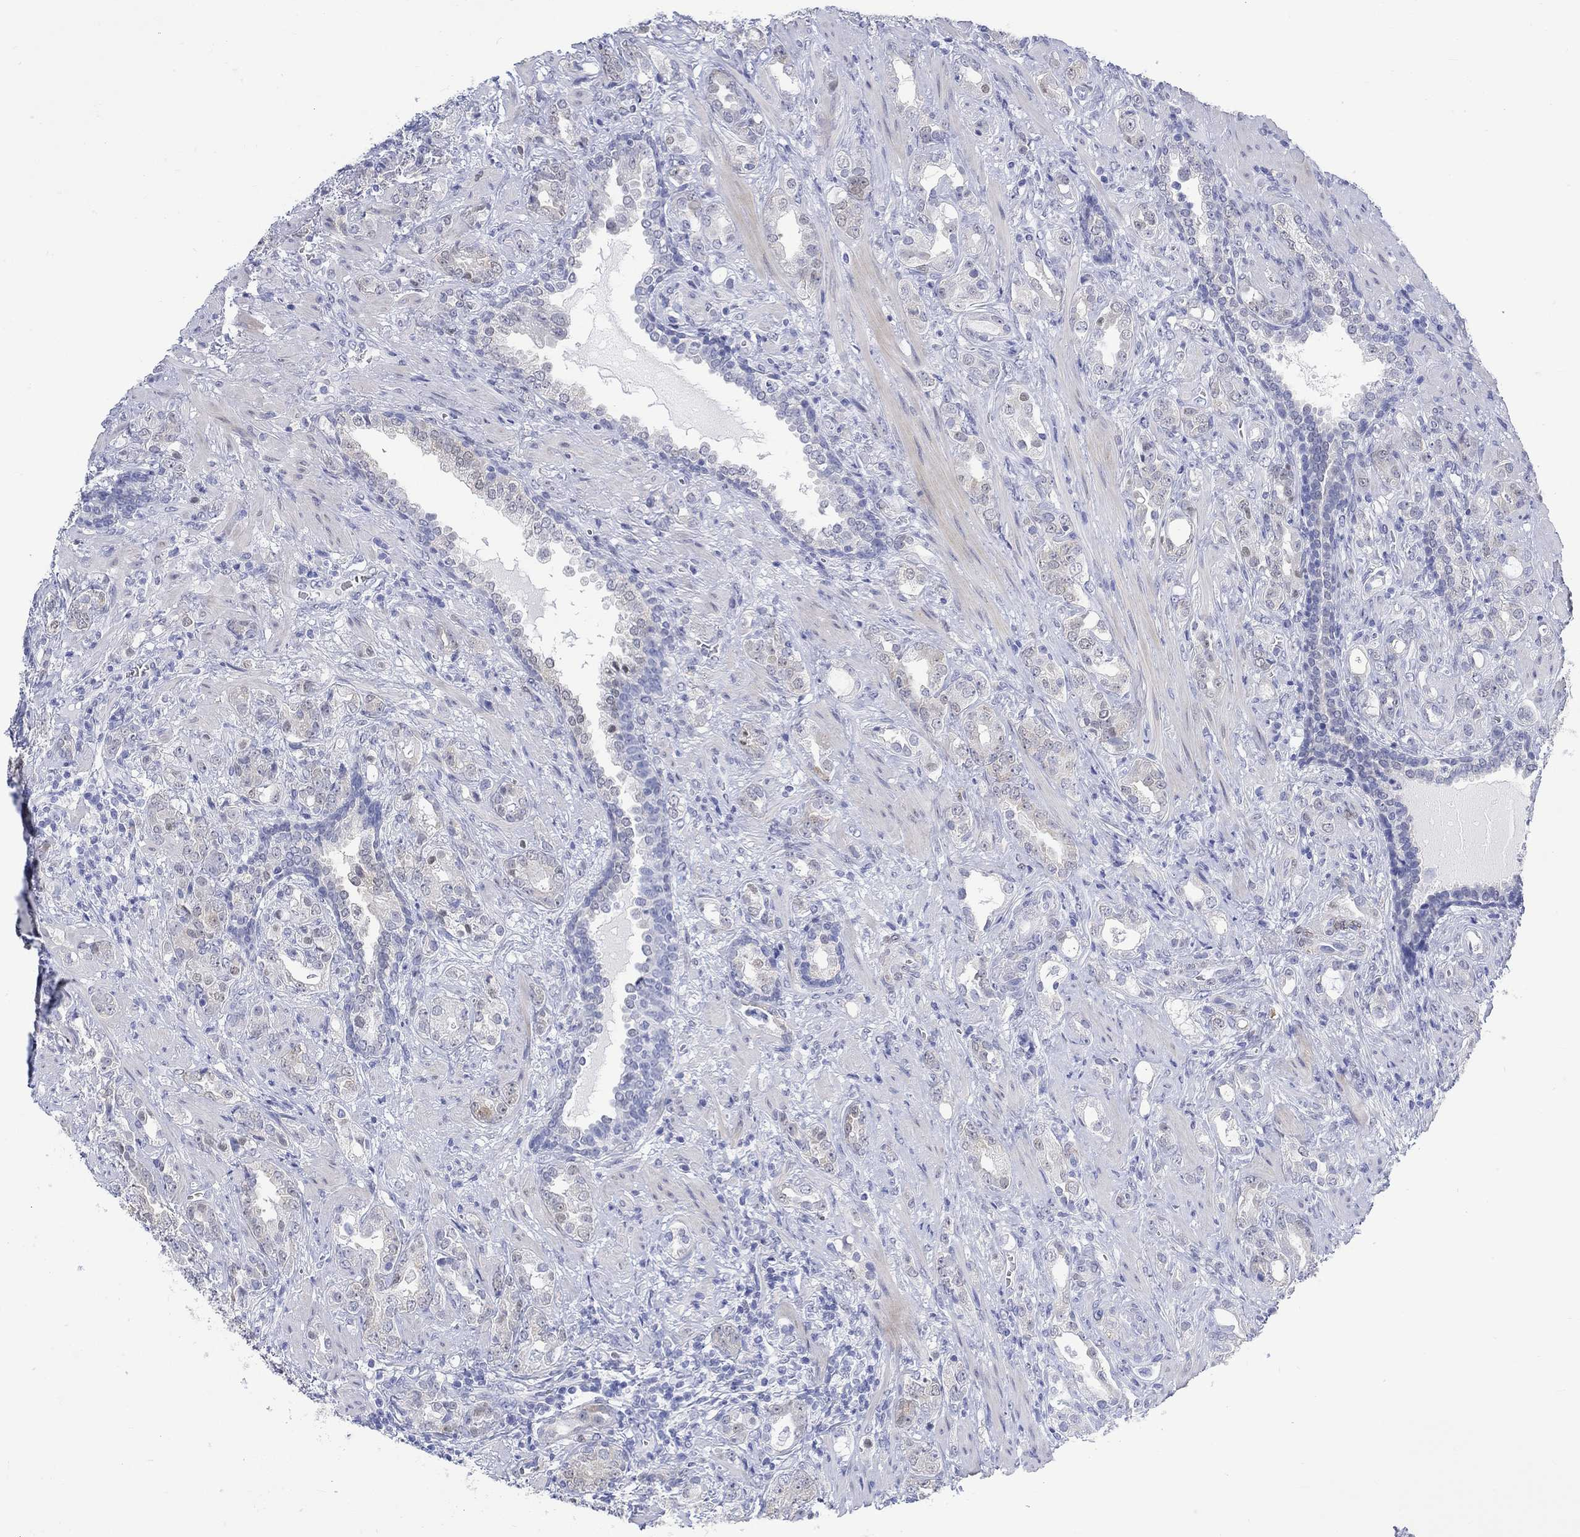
{"staining": {"intensity": "moderate", "quantity": "<25%", "location": "nuclear"}, "tissue": "prostate cancer", "cell_type": "Tumor cells", "image_type": "cancer", "snomed": [{"axis": "morphology", "description": "Adenocarcinoma, NOS"}, {"axis": "topography", "description": "Prostate"}], "caption": "IHC image of neoplastic tissue: prostate cancer (adenocarcinoma) stained using immunohistochemistry (IHC) demonstrates low levels of moderate protein expression localized specifically in the nuclear of tumor cells, appearing as a nuclear brown color.", "gene": "MSI1", "patient": {"sex": "male", "age": 57}}